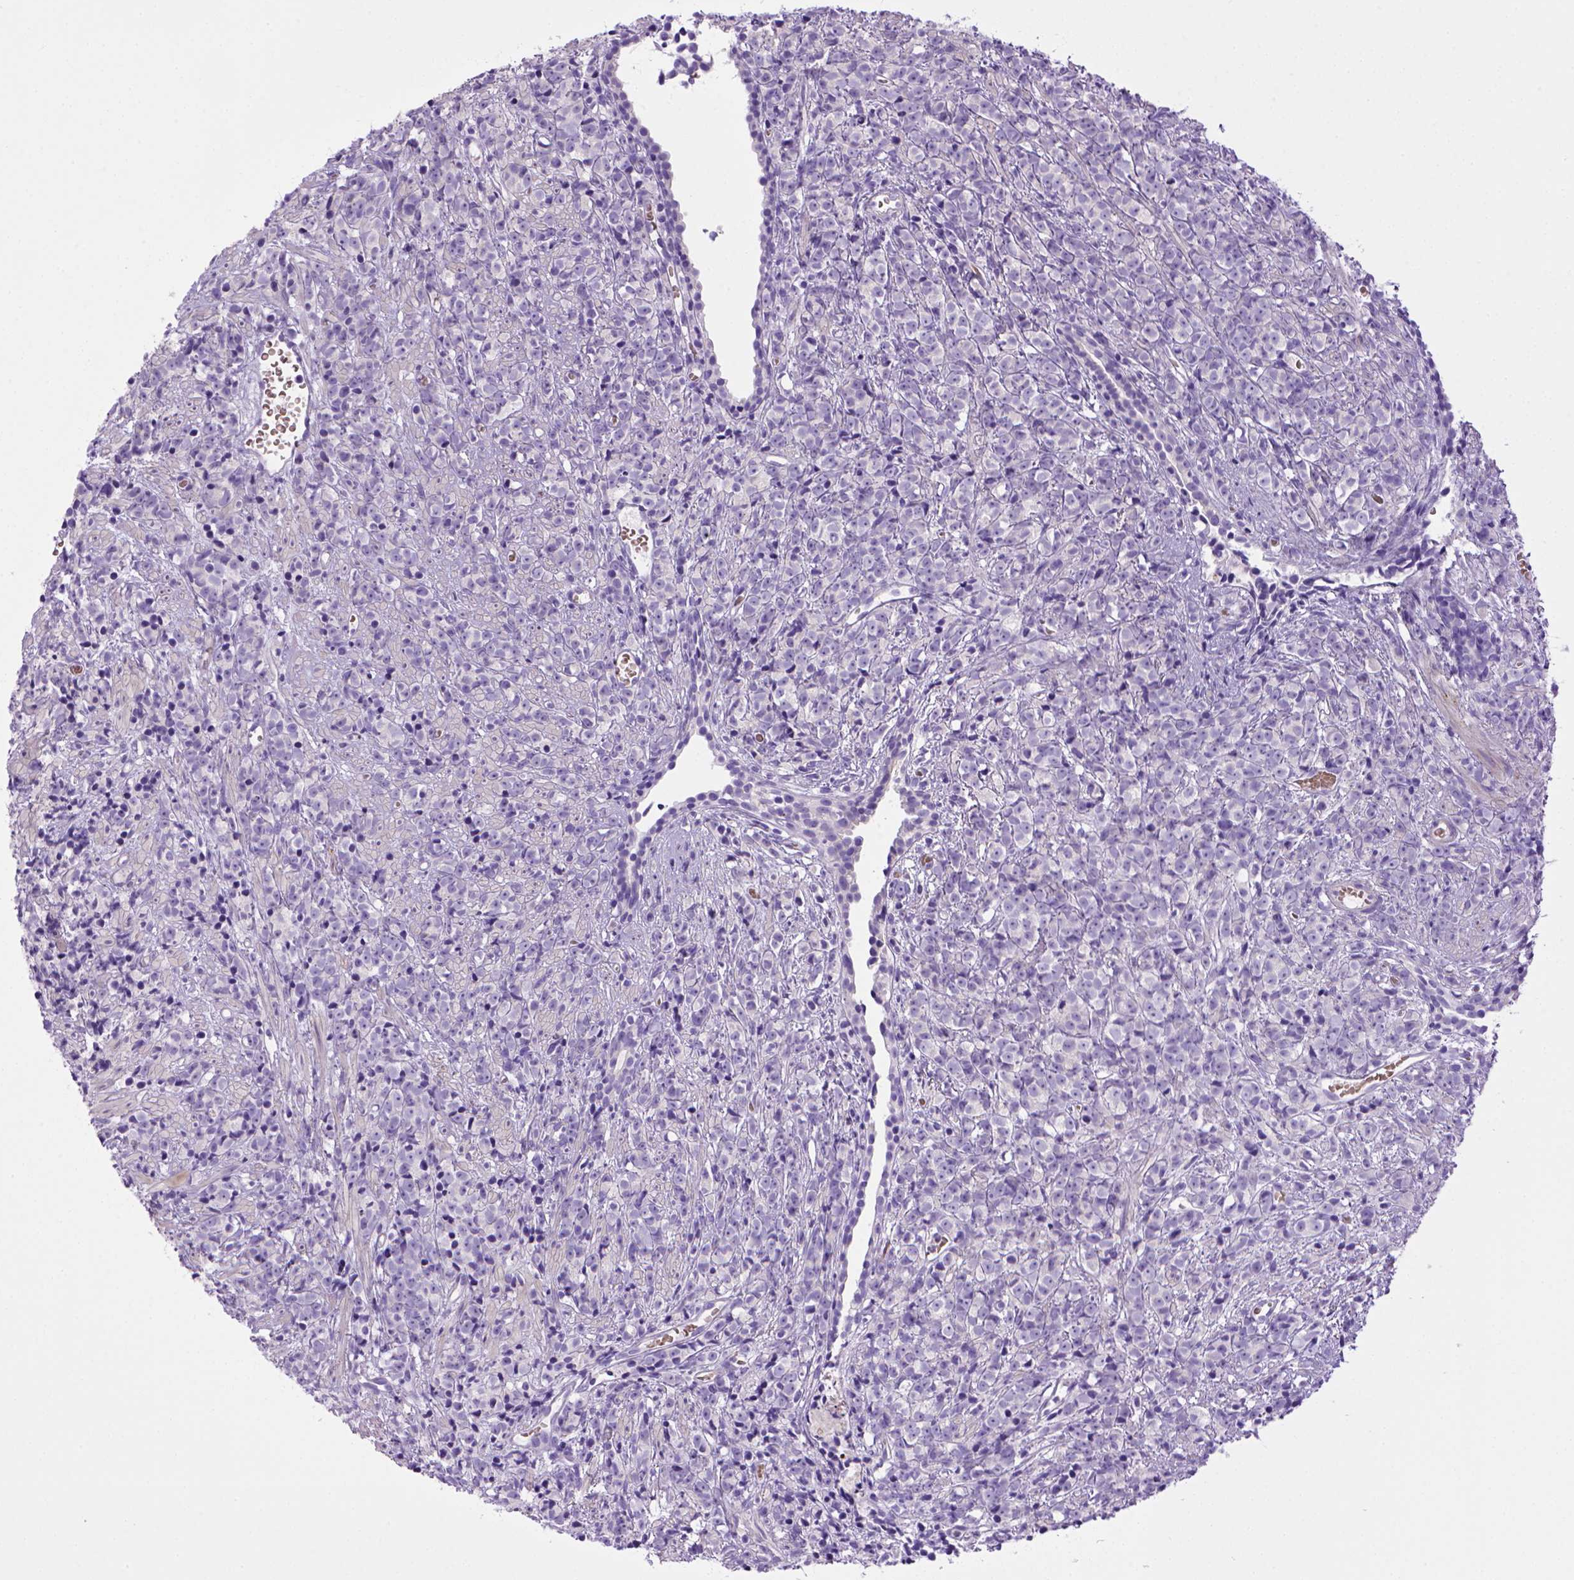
{"staining": {"intensity": "negative", "quantity": "none", "location": "none"}, "tissue": "prostate cancer", "cell_type": "Tumor cells", "image_type": "cancer", "snomed": [{"axis": "morphology", "description": "Adenocarcinoma, High grade"}, {"axis": "topography", "description": "Prostate"}], "caption": "This is an immunohistochemistry histopathology image of prostate adenocarcinoma (high-grade). There is no expression in tumor cells.", "gene": "BAAT", "patient": {"sex": "male", "age": 81}}